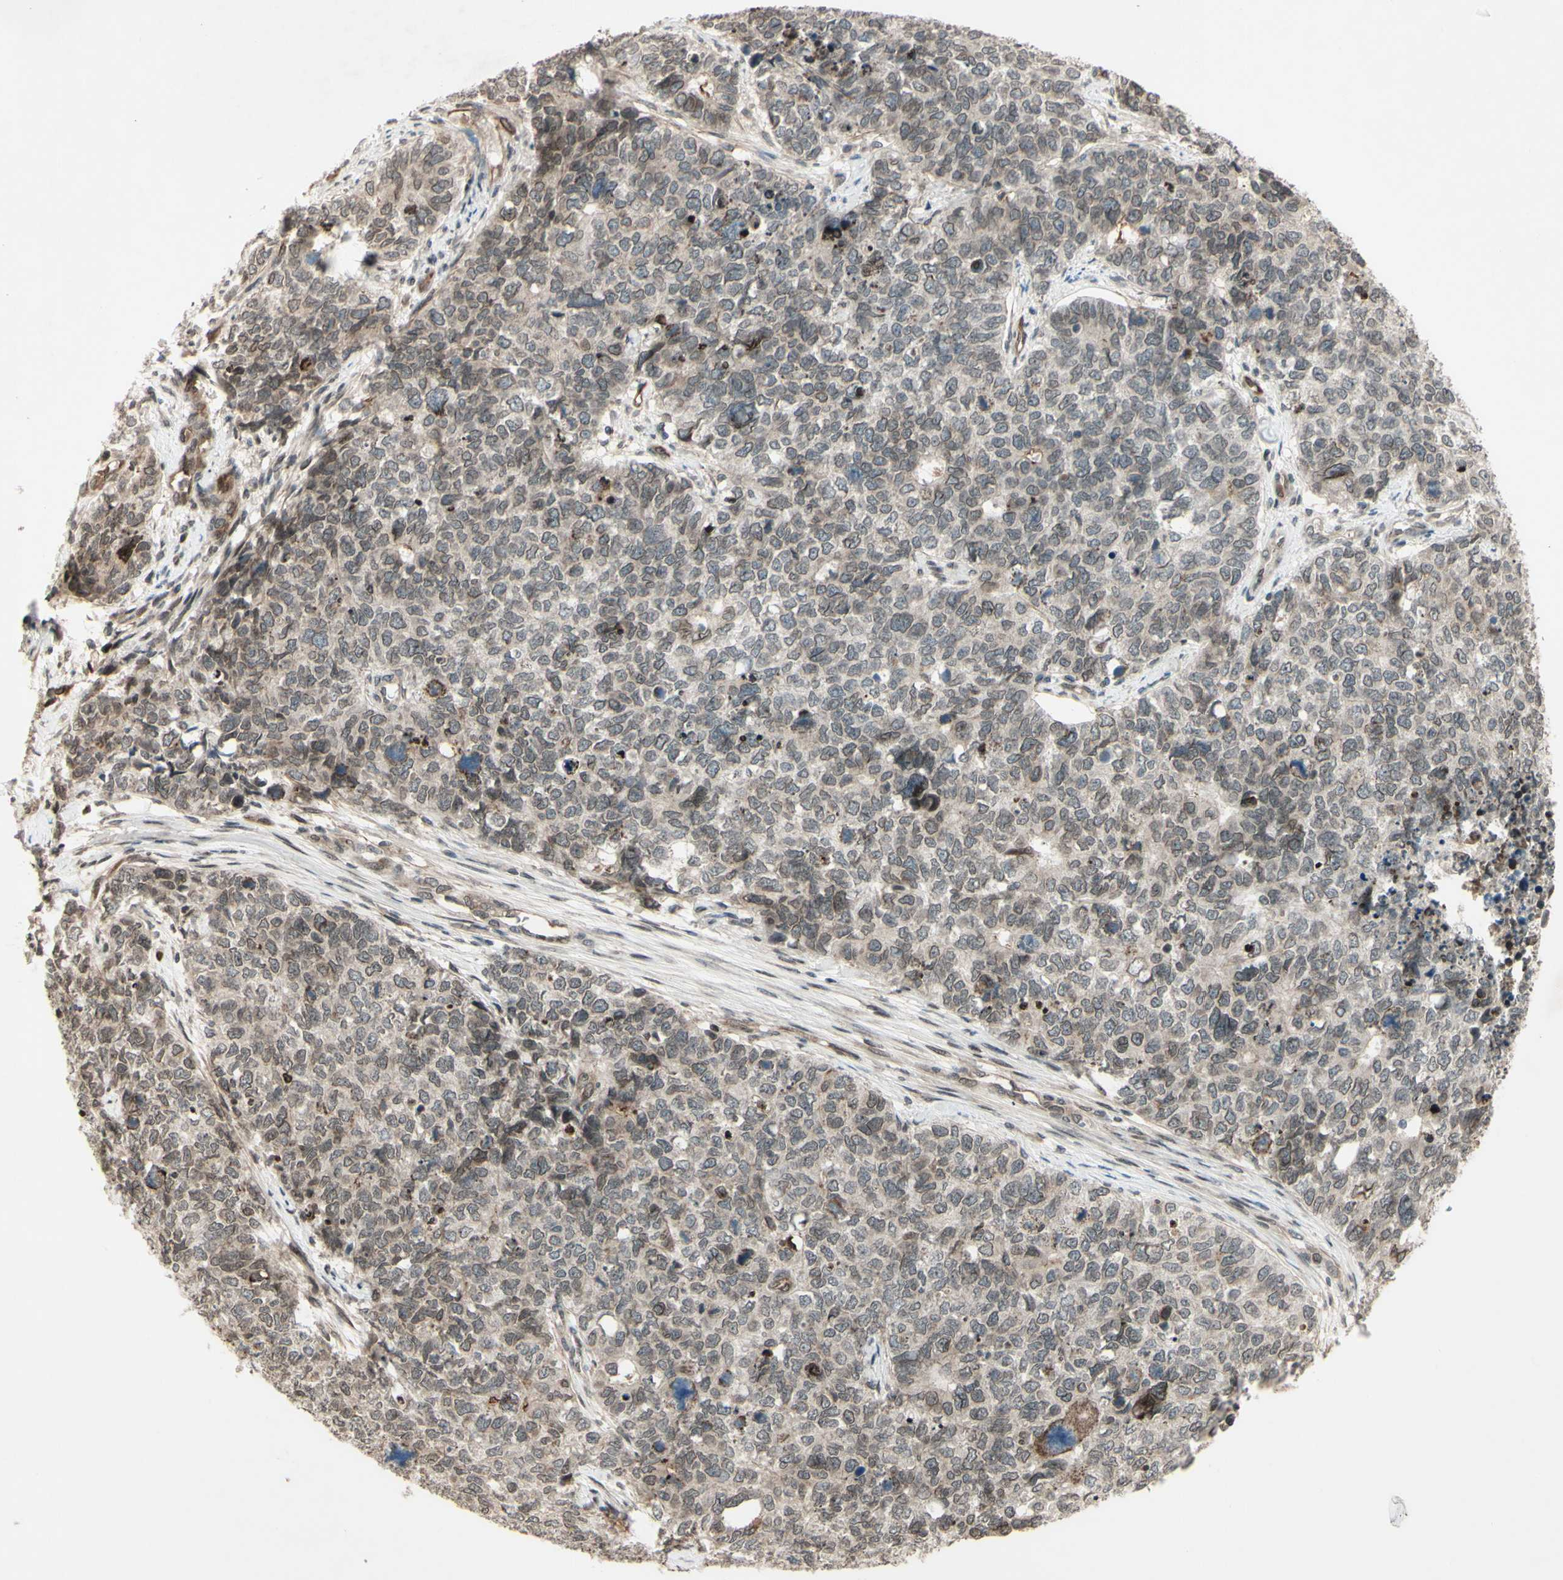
{"staining": {"intensity": "weak", "quantity": "<25%", "location": "cytoplasmic/membranous"}, "tissue": "cervical cancer", "cell_type": "Tumor cells", "image_type": "cancer", "snomed": [{"axis": "morphology", "description": "Squamous cell carcinoma, NOS"}, {"axis": "topography", "description": "Cervix"}], "caption": "An immunohistochemistry (IHC) photomicrograph of cervical cancer is shown. There is no staining in tumor cells of cervical cancer.", "gene": "MLF2", "patient": {"sex": "female", "age": 63}}